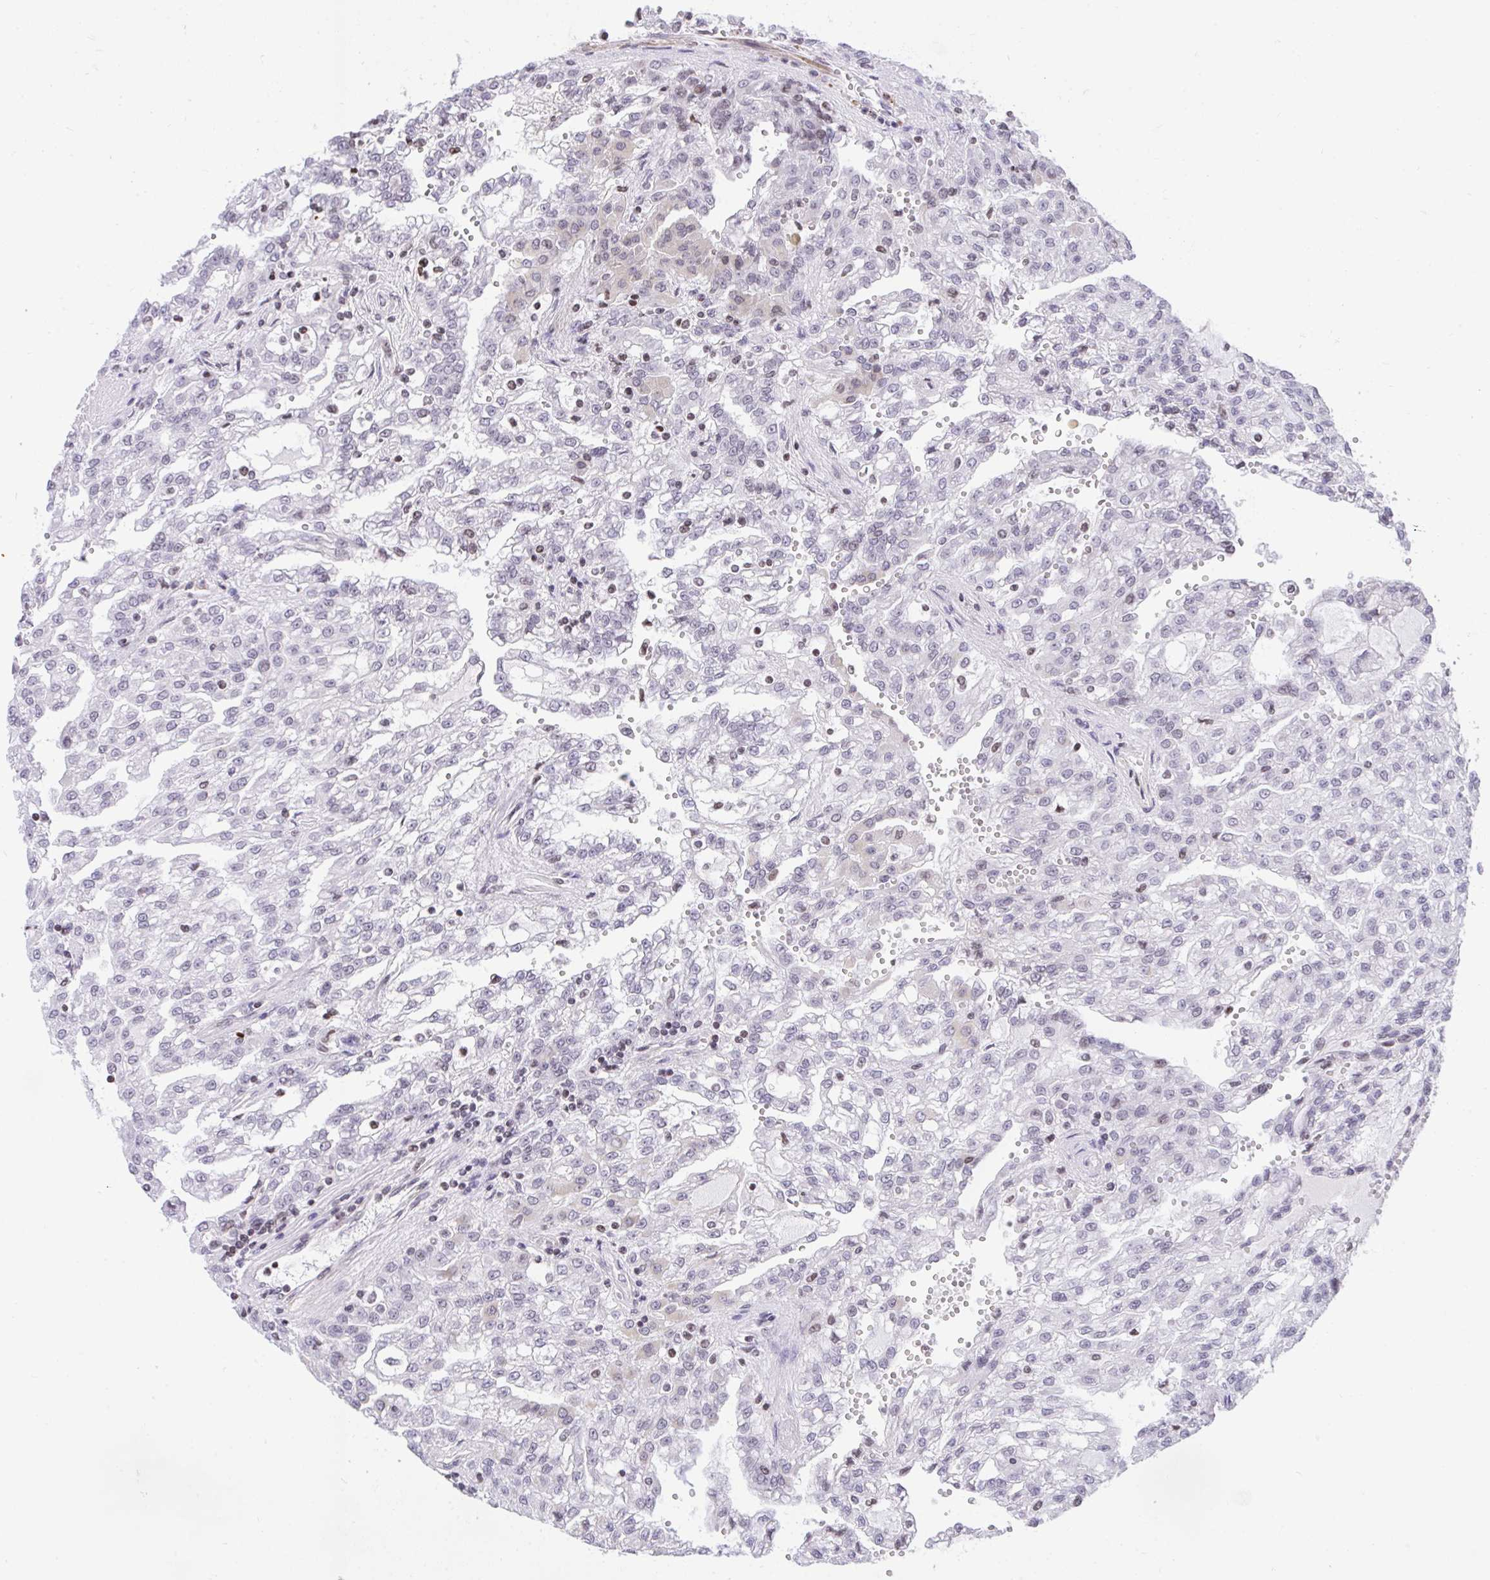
{"staining": {"intensity": "negative", "quantity": "none", "location": "none"}, "tissue": "renal cancer", "cell_type": "Tumor cells", "image_type": "cancer", "snomed": [{"axis": "morphology", "description": "Adenocarcinoma, NOS"}, {"axis": "topography", "description": "Kidney"}], "caption": "IHC of human renal cancer exhibits no expression in tumor cells.", "gene": "KCNN4", "patient": {"sex": "male", "age": 63}}